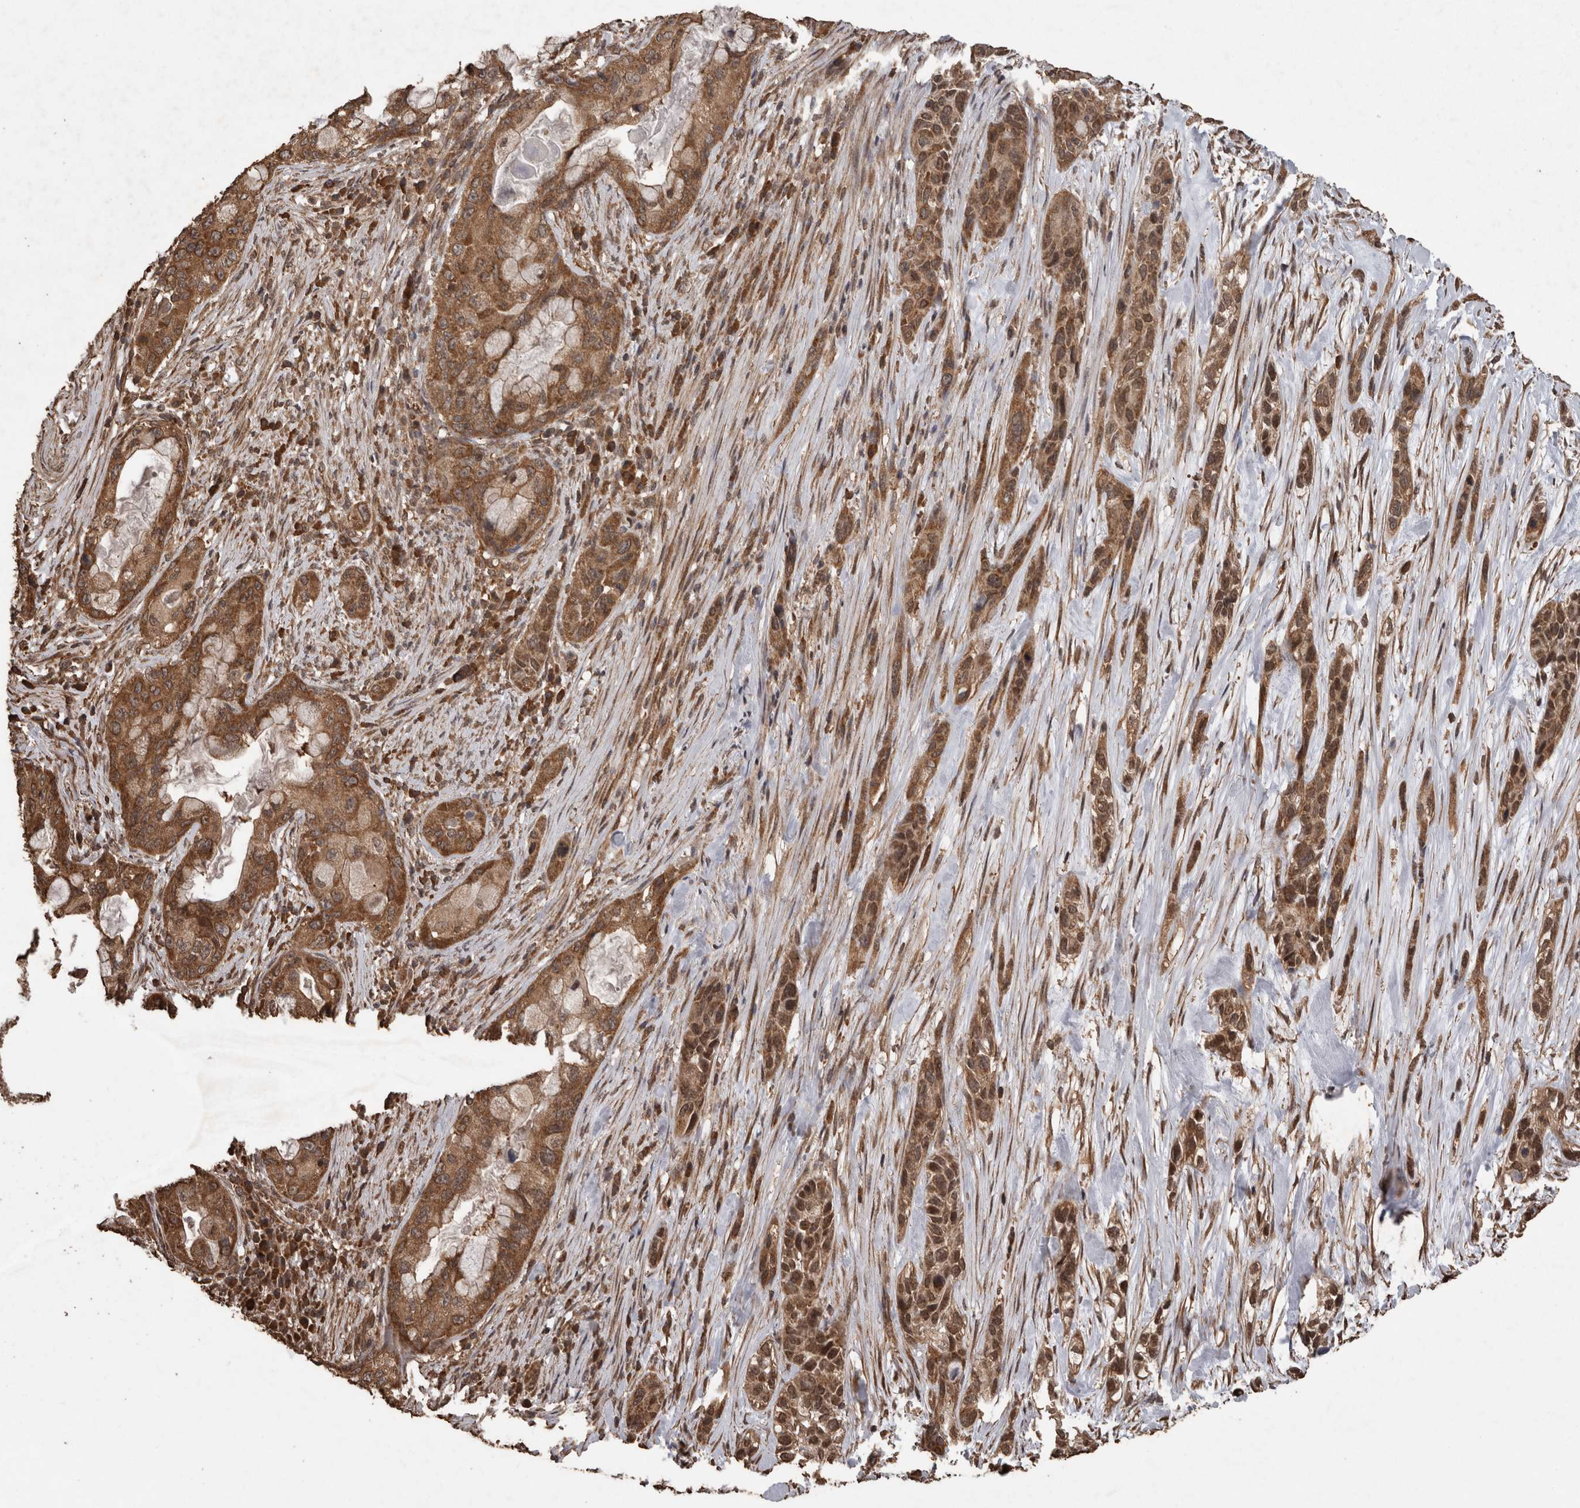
{"staining": {"intensity": "strong", "quantity": ">75%", "location": "cytoplasmic/membranous"}, "tissue": "pancreatic cancer", "cell_type": "Tumor cells", "image_type": "cancer", "snomed": [{"axis": "morphology", "description": "Adenocarcinoma, NOS"}, {"axis": "topography", "description": "Pancreas"}], "caption": "A brown stain shows strong cytoplasmic/membranous expression of a protein in human pancreatic cancer (adenocarcinoma) tumor cells.", "gene": "PINK1", "patient": {"sex": "male", "age": 53}}